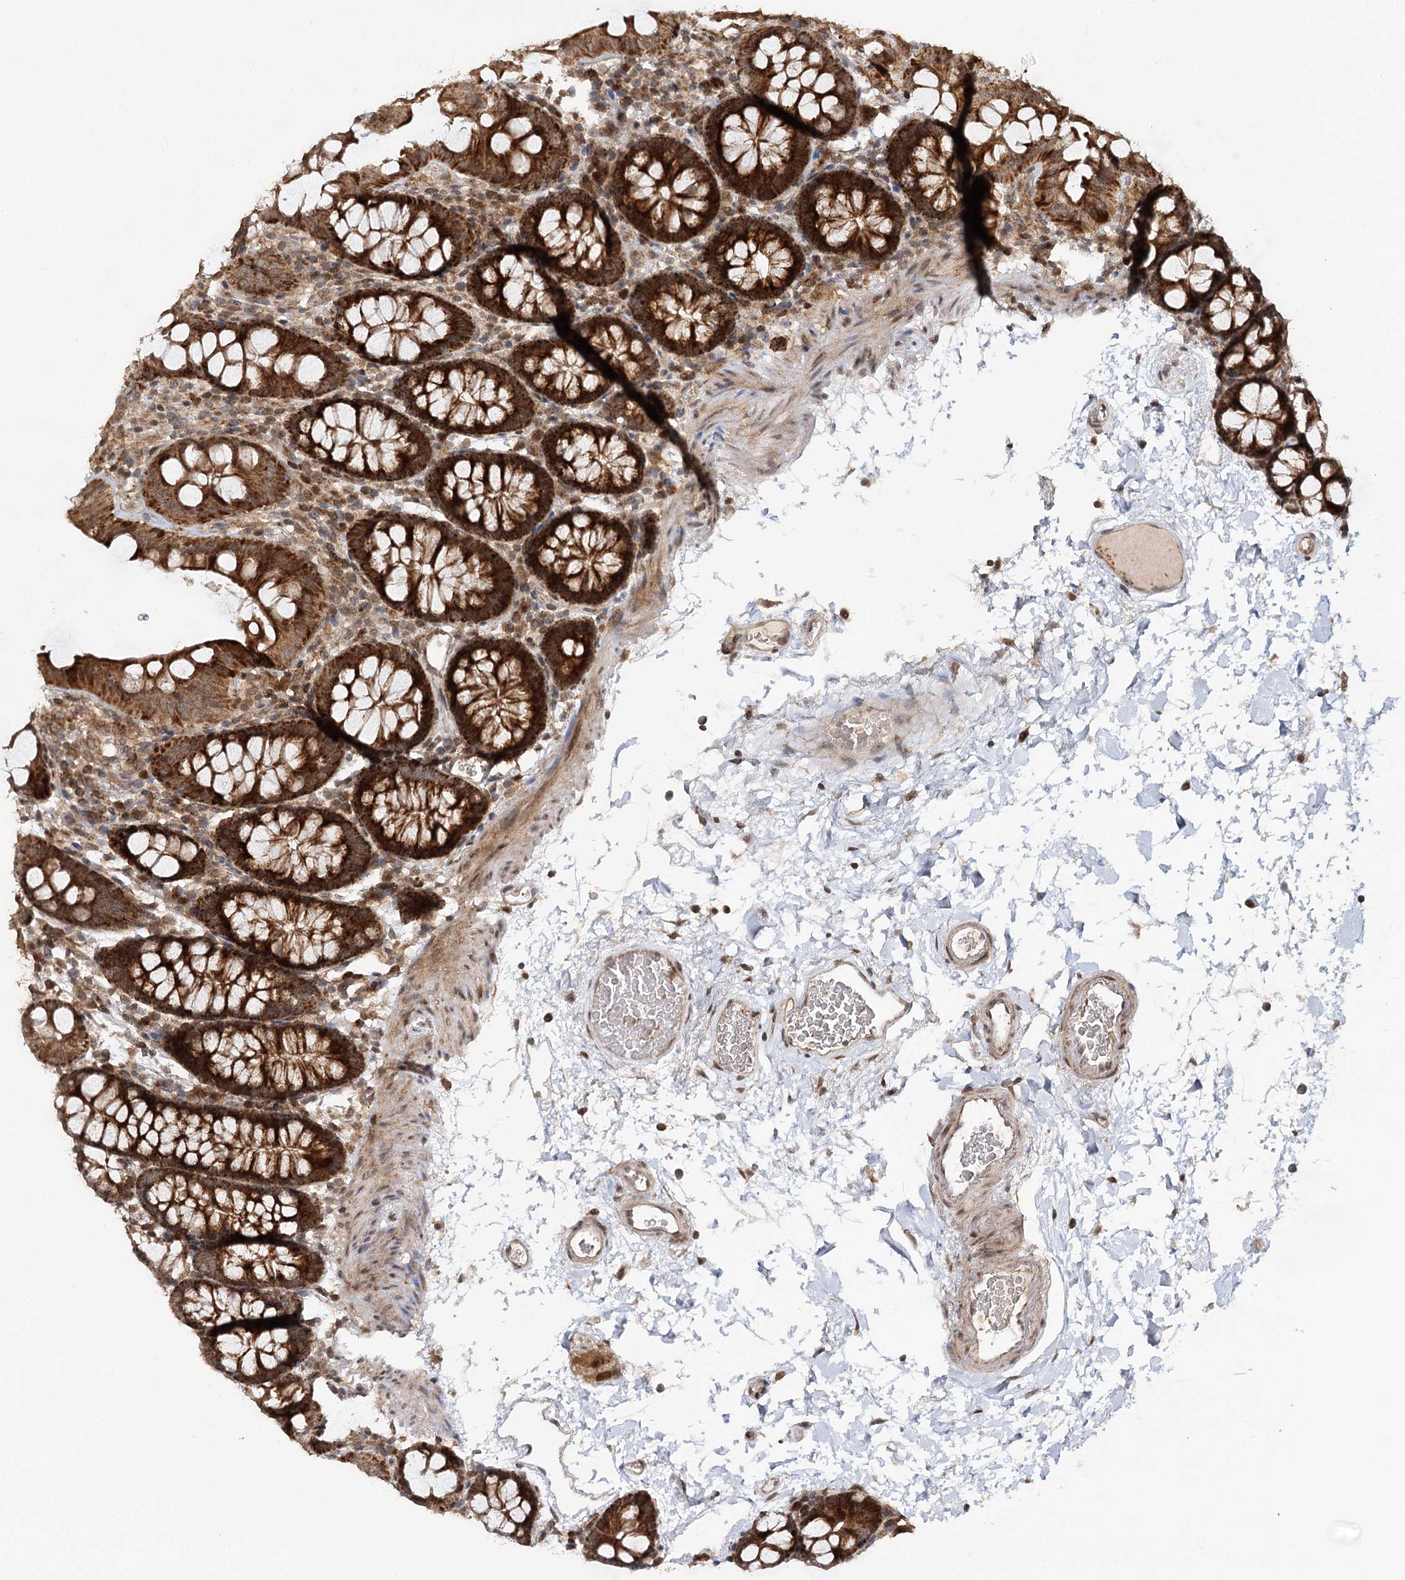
{"staining": {"intensity": "moderate", "quantity": "25%-75%", "location": "cytoplasmic/membranous,nuclear"}, "tissue": "colon", "cell_type": "Endothelial cells", "image_type": "normal", "snomed": [{"axis": "morphology", "description": "Normal tissue, NOS"}, {"axis": "topography", "description": "Colon"}], "caption": "Immunohistochemical staining of benign colon displays medium levels of moderate cytoplasmic/membranous,nuclear expression in approximately 25%-75% of endothelial cells. Using DAB (3,3'-diaminobenzidine) (brown) and hematoxylin (blue) stains, captured at high magnification using brightfield microscopy.", "gene": "ZNRF3", "patient": {"sex": "male", "age": 75}}